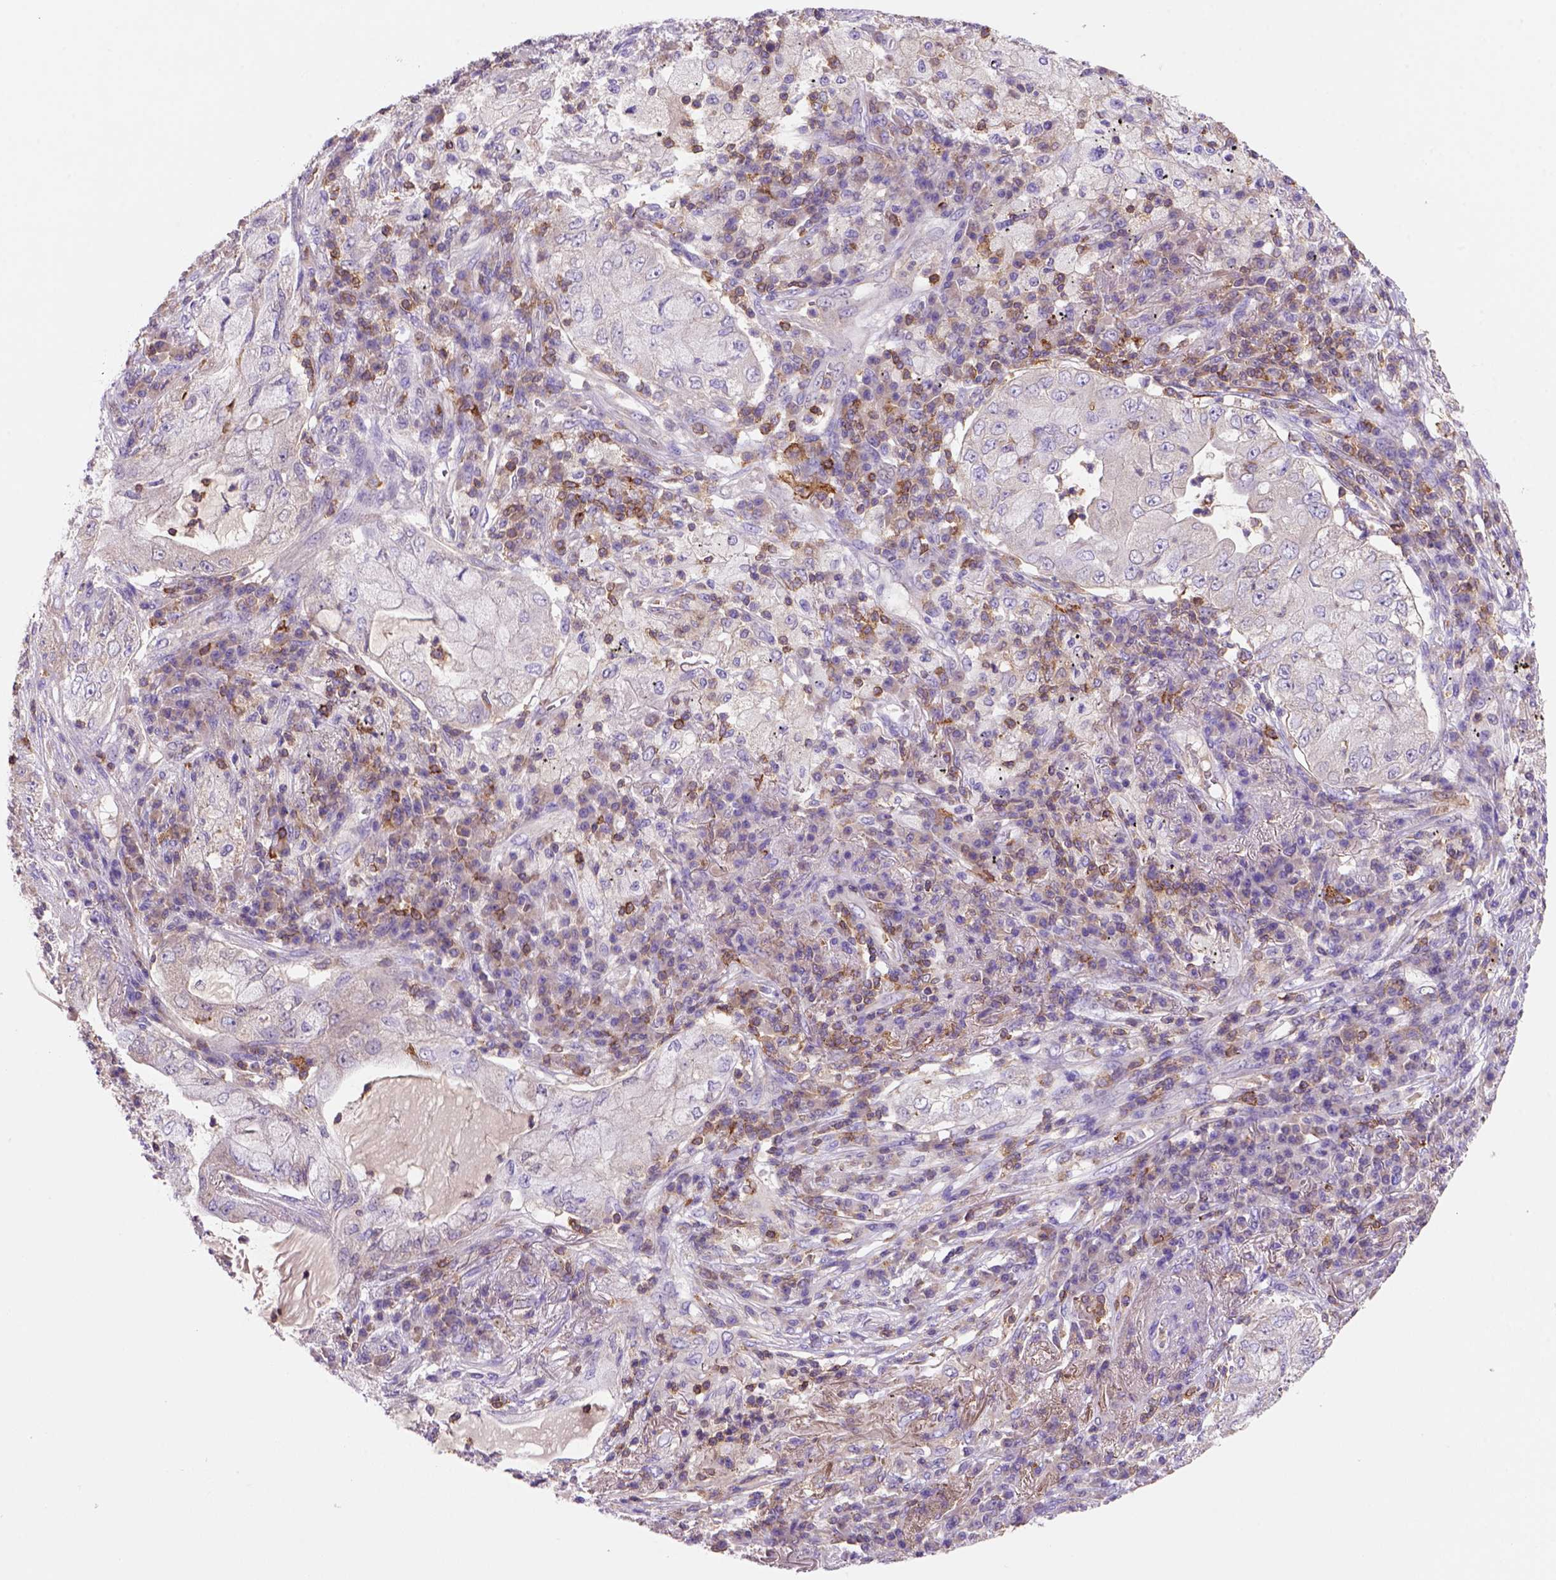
{"staining": {"intensity": "negative", "quantity": "none", "location": "none"}, "tissue": "lung cancer", "cell_type": "Tumor cells", "image_type": "cancer", "snomed": [{"axis": "morphology", "description": "Adenocarcinoma, NOS"}, {"axis": "topography", "description": "Lung"}], "caption": "A micrograph of lung cancer (adenocarcinoma) stained for a protein demonstrates no brown staining in tumor cells.", "gene": "INPP5D", "patient": {"sex": "female", "age": 73}}